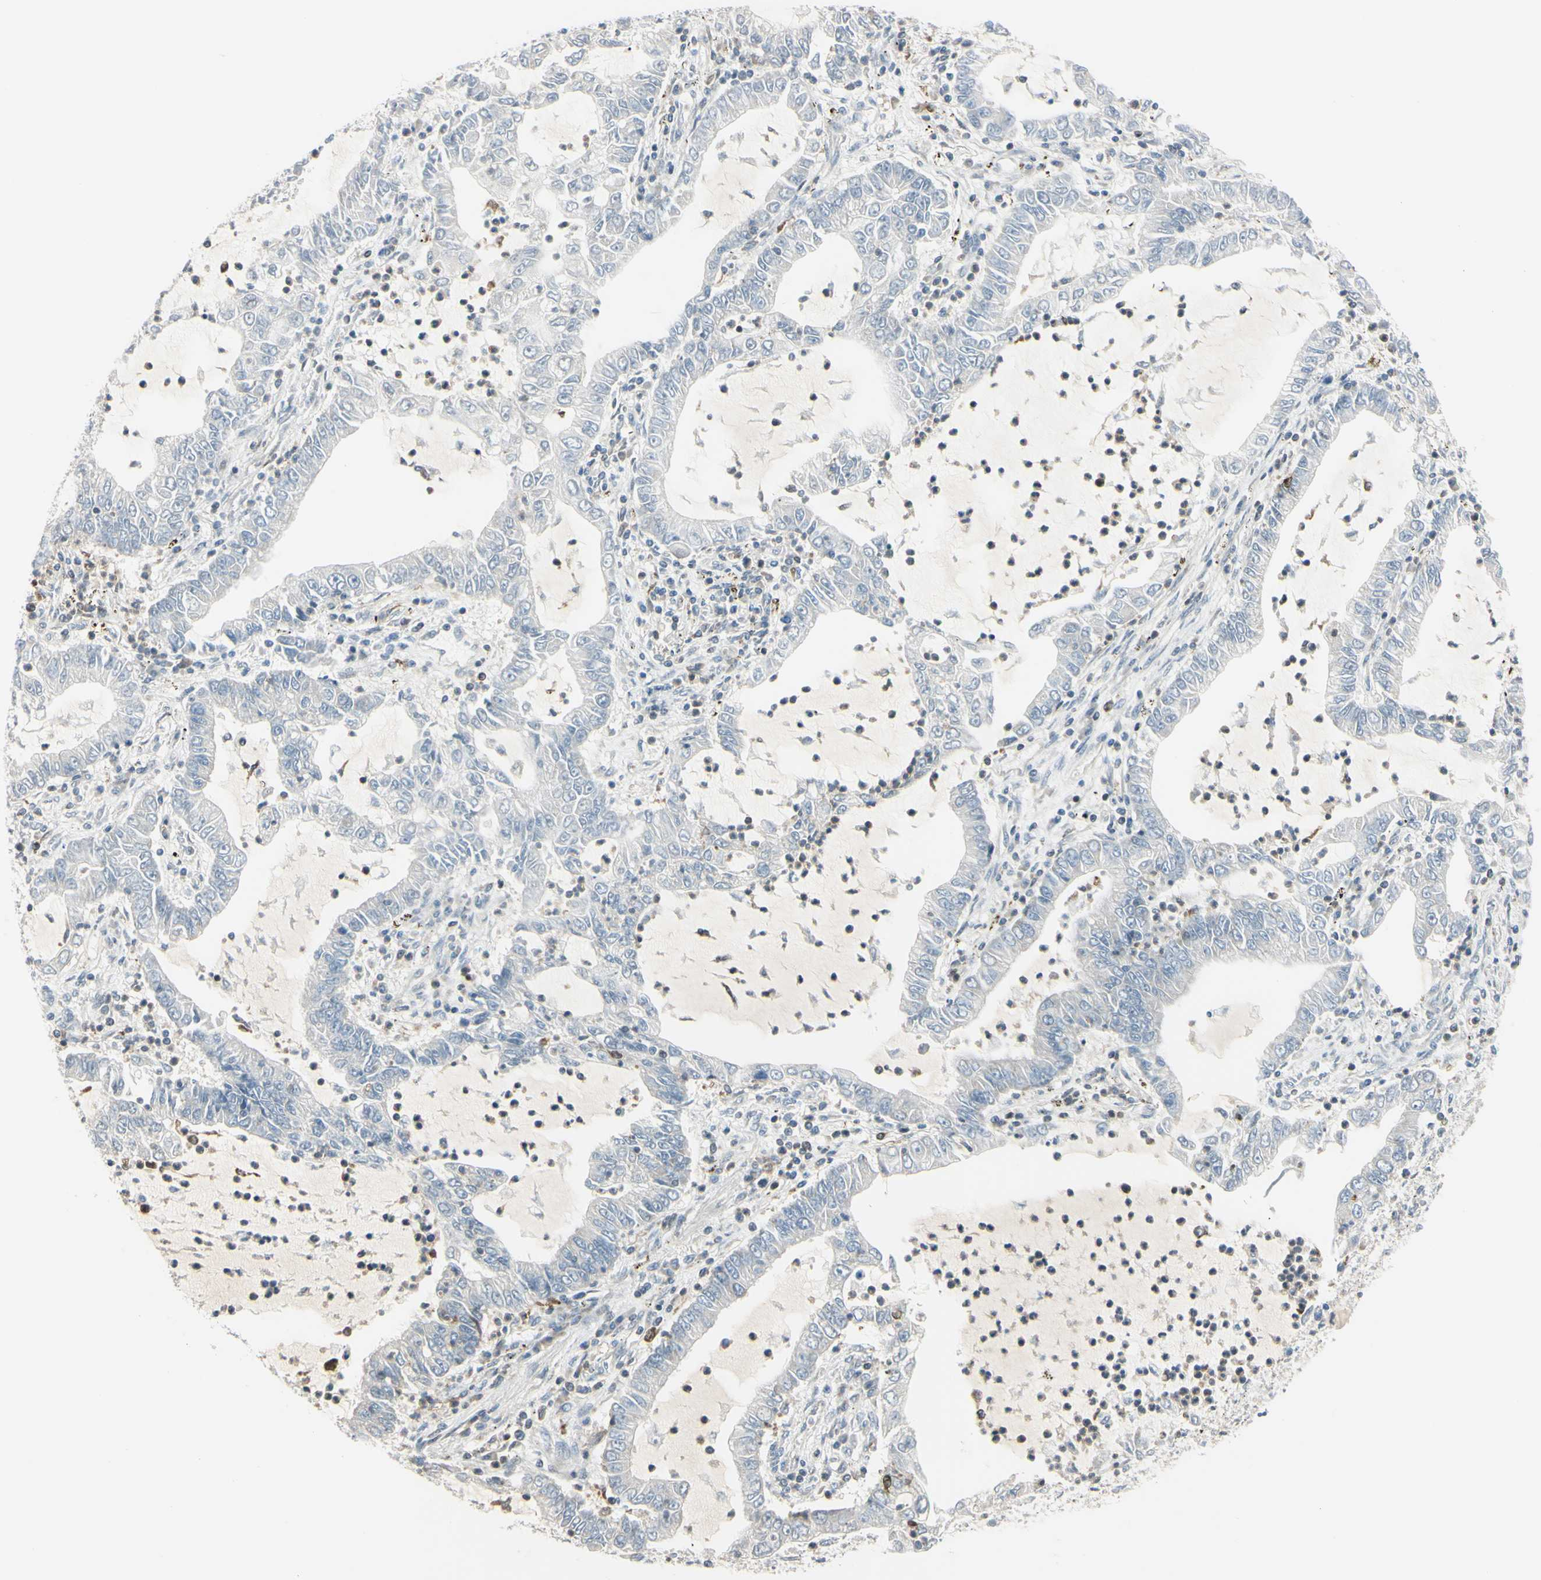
{"staining": {"intensity": "weak", "quantity": ">75%", "location": "cytoplasmic/membranous"}, "tissue": "lung cancer", "cell_type": "Tumor cells", "image_type": "cancer", "snomed": [{"axis": "morphology", "description": "Adenocarcinoma, NOS"}, {"axis": "topography", "description": "Lung"}], "caption": "Immunohistochemistry of lung adenocarcinoma exhibits low levels of weak cytoplasmic/membranous expression in about >75% of tumor cells.", "gene": "CYRIB", "patient": {"sex": "female", "age": 51}}